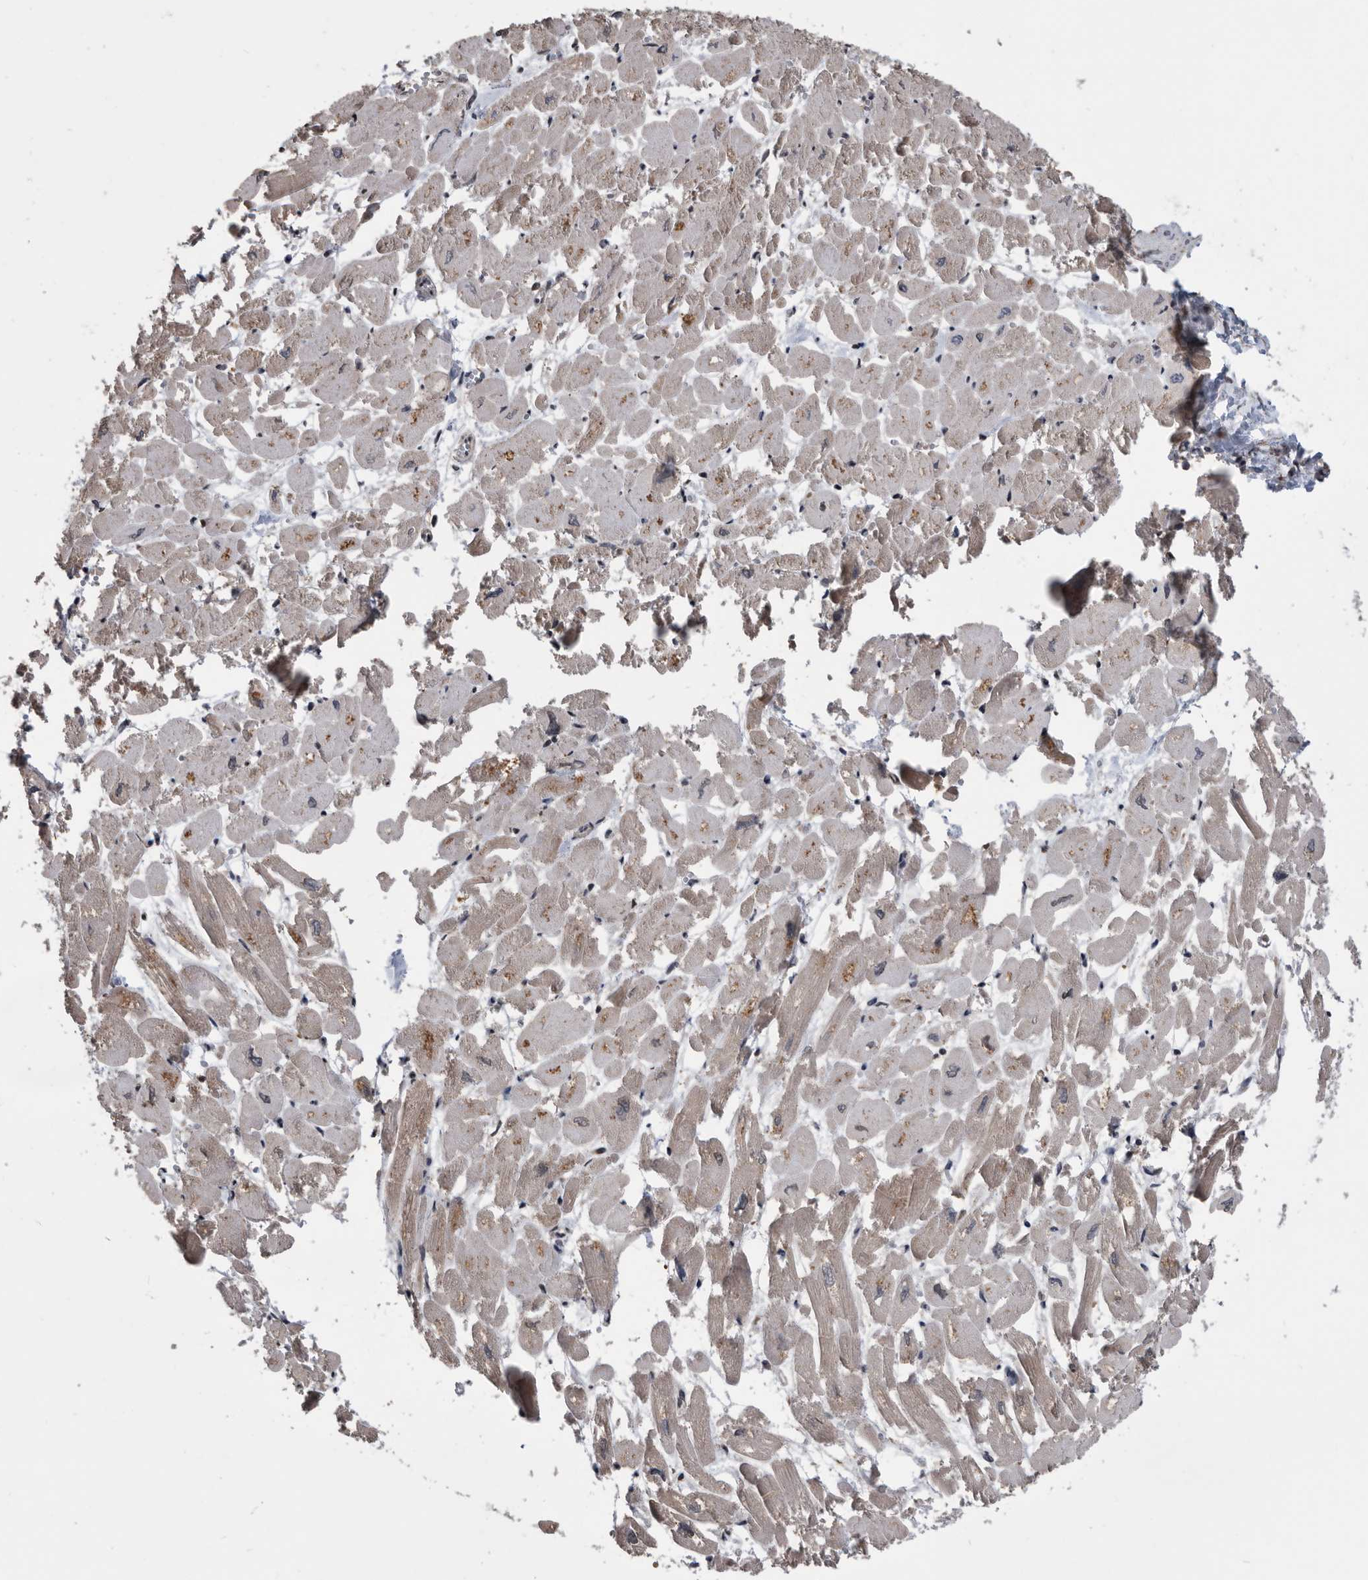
{"staining": {"intensity": "weak", "quantity": "<25%", "location": "cytoplasmic/membranous"}, "tissue": "heart muscle", "cell_type": "Cardiomyocytes", "image_type": "normal", "snomed": [{"axis": "morphology", "description": "Normal tissue, NOS"}, {"axis": "topography", "description": "Heart"}], "caption": "The micrograph shows no staining of cardiomyocytes in benign heart muscle.", "gene": "NRBP1", "patient": {"sex": "male", "age": 54}}